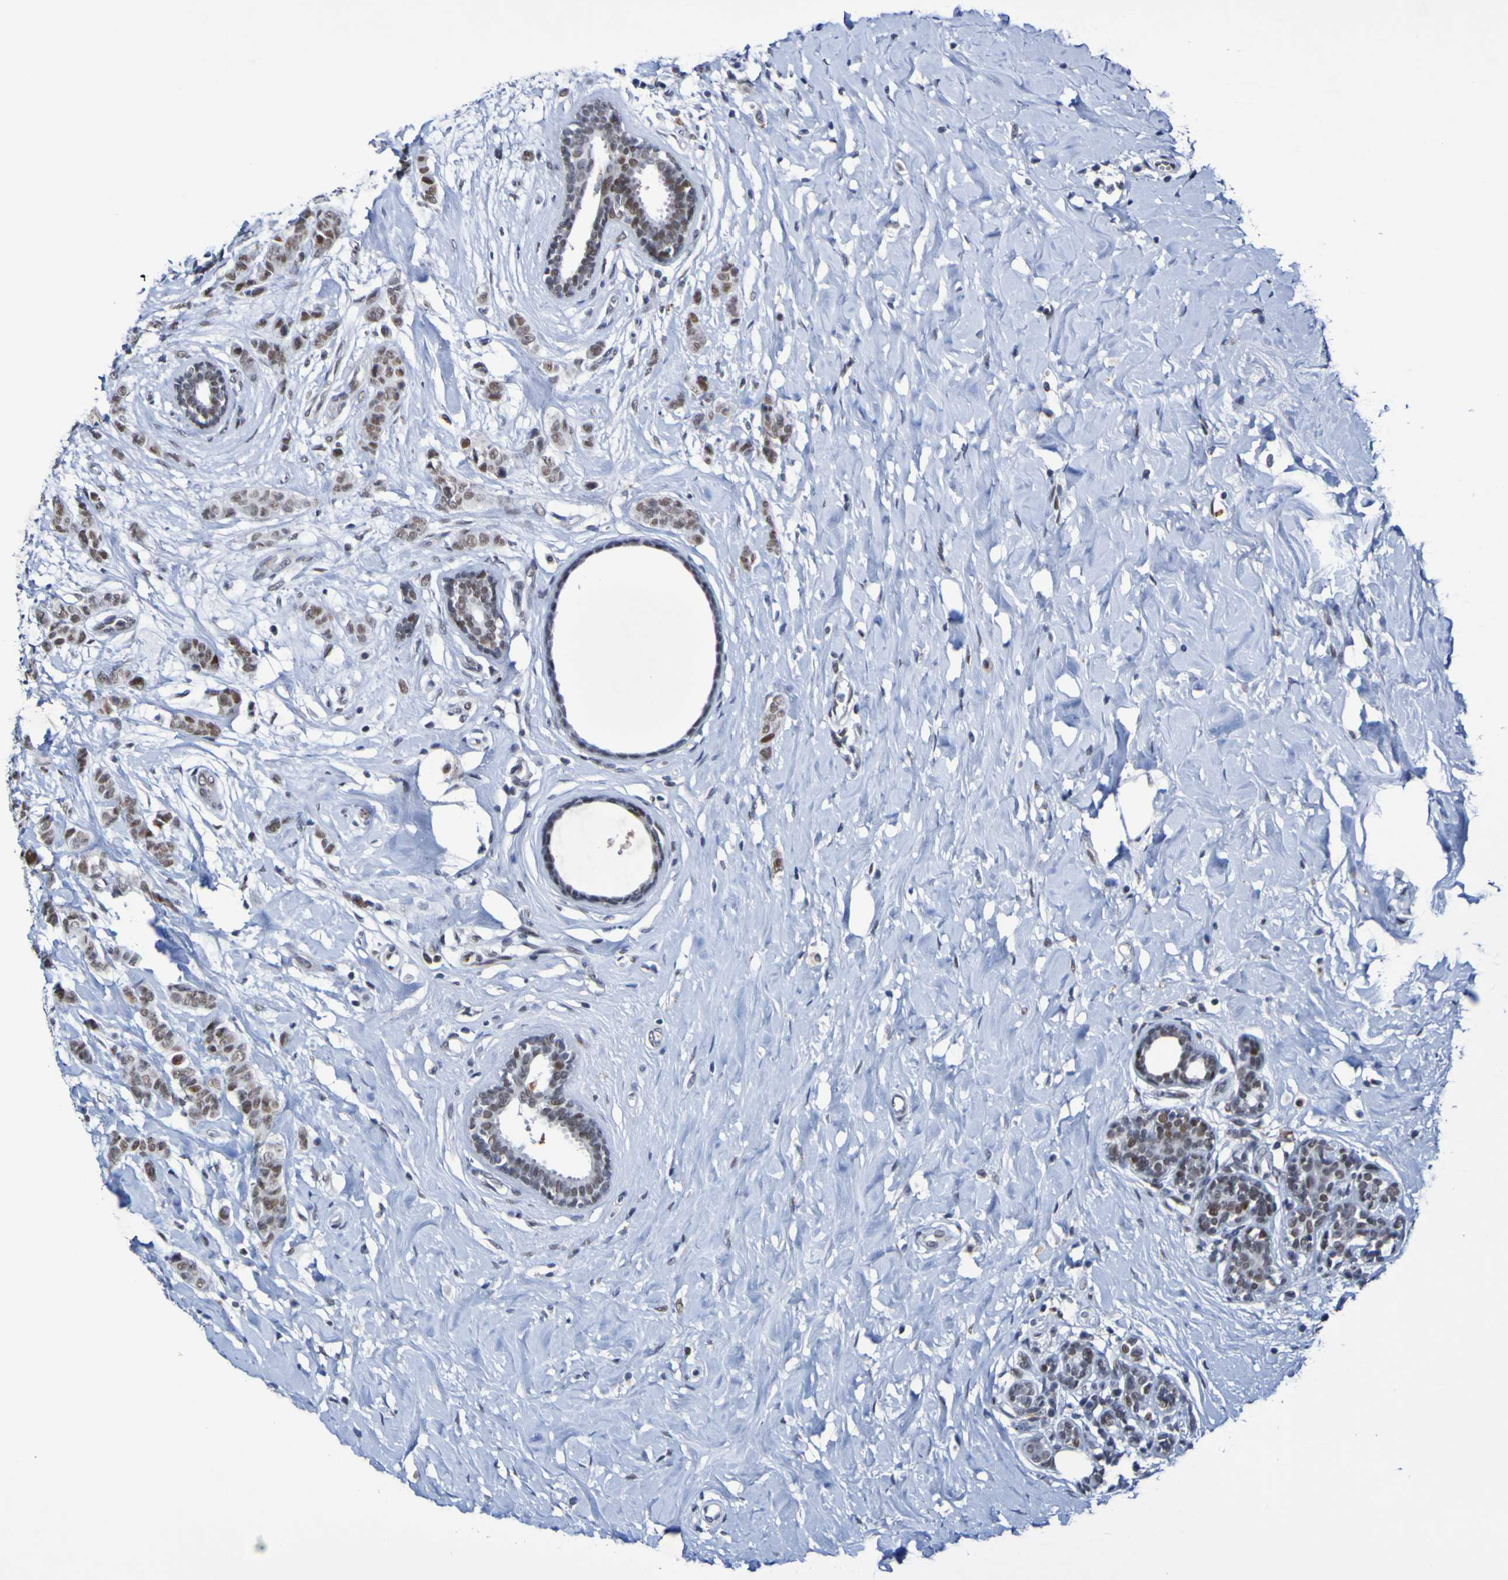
{"staining": {"intensity": "moderate", "quantity": ">75%", "location": "nuclear"}, "tissue": "breast cancer", "cell_type": "Tumor cells", "image_type": "cancer", "snomed": [{"axis": "morphology", "description": "Normal tissue, NOS"}, {"axis": "morphology", "description": "Duct carcinoma"}, {"axis": "topography", "description": "Breast"}], "caption": "Immunohistochemistry (IHC) micrograph of neoplastic tissue: invasive ductal carcinoma (breast) stained using immunohistochemistry demonstrates medium levels of moderate protein expression localized specifically in the nuclear of tumor cells, appearing as a nuclear brown color.", "gene": "PCGF1", "patient": {"sex": "female", "age": 40}}